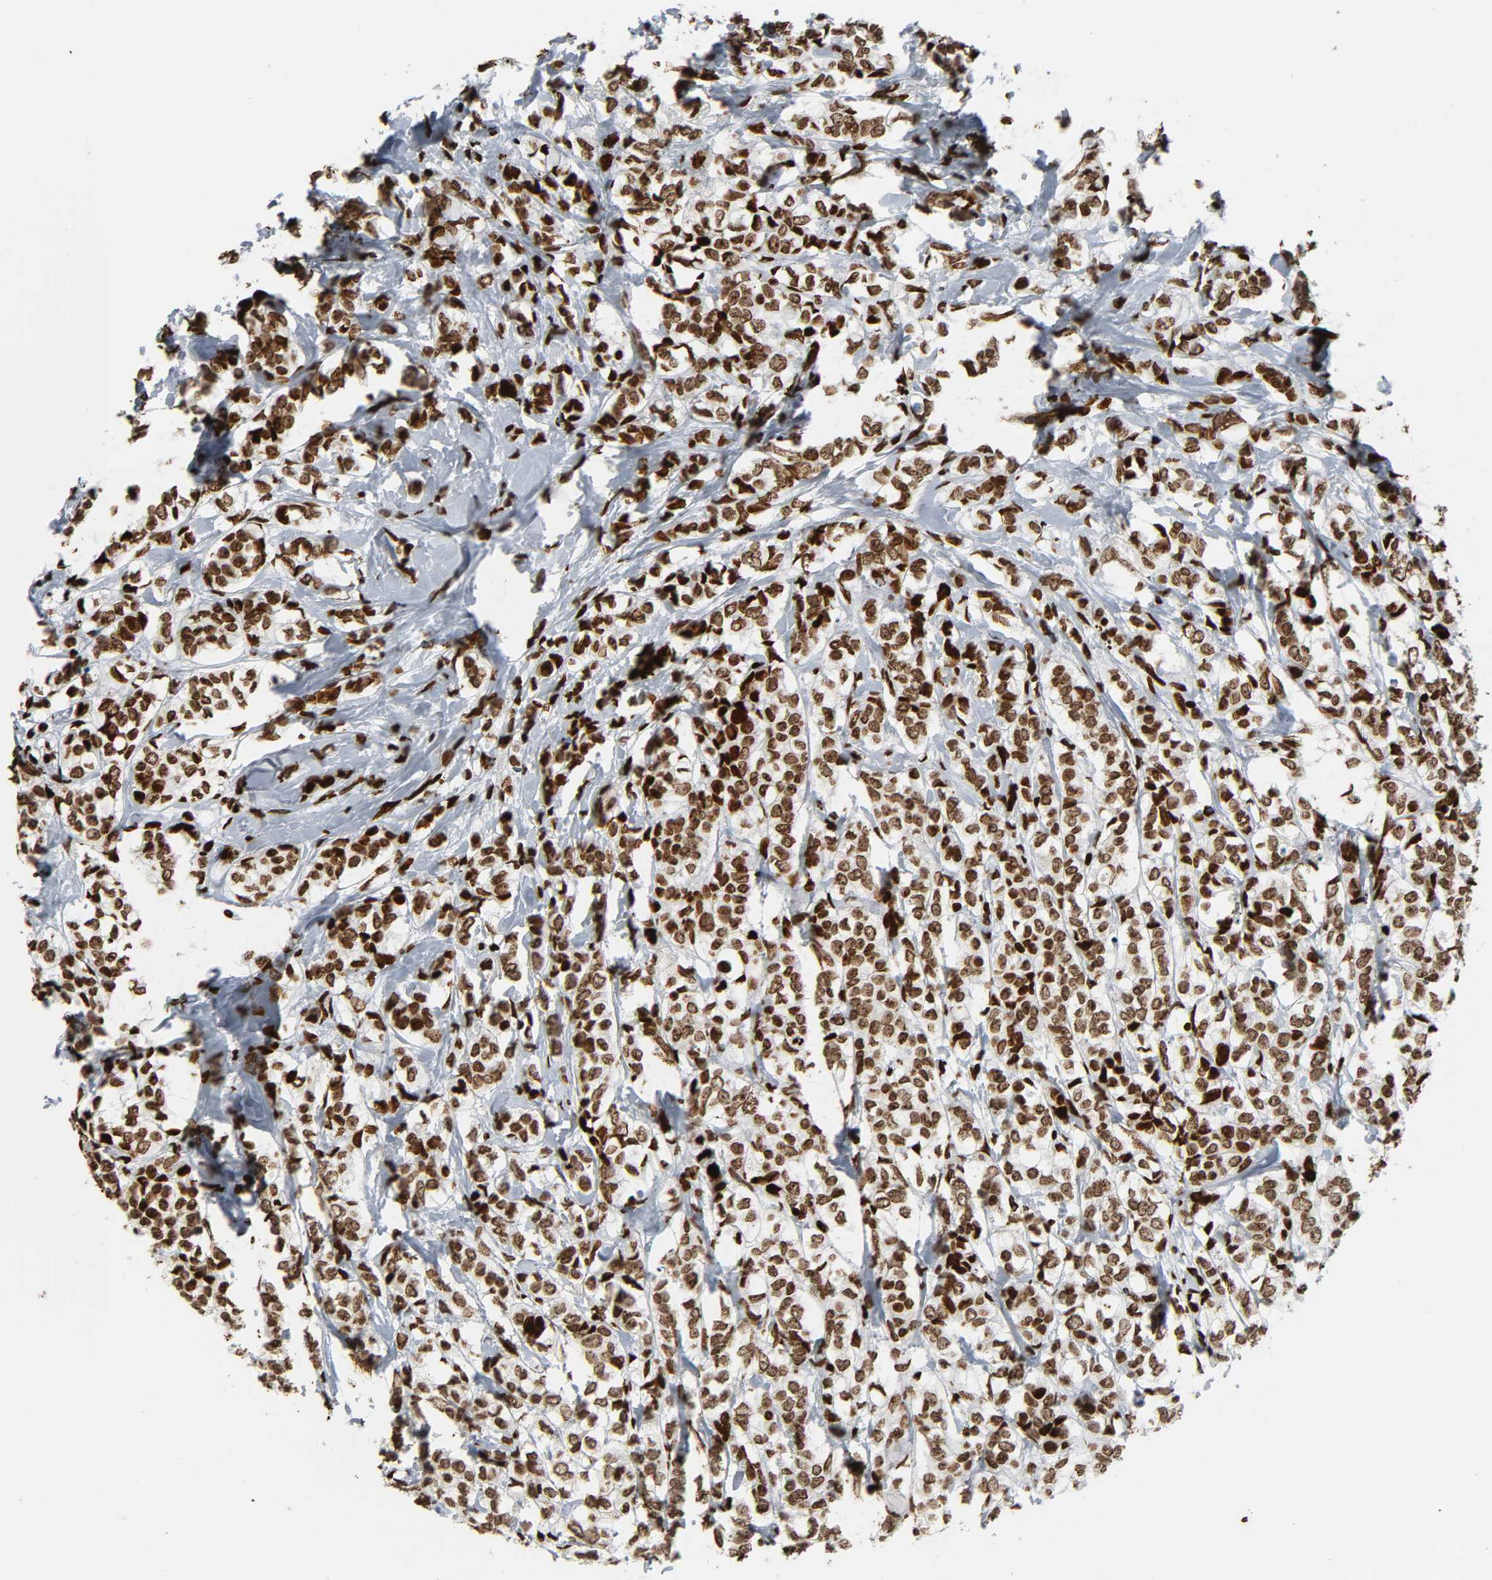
{"staining": {"intensity": "moderate", "quantity": ">75%", "location": "nuclear"}, "tissue": "breast cancer", "cell_type": "Tumor cells", "image_type": "cancer", "snomed": [{"axis": "morphology", "description": "Lobular carcinoma"}, {"axis": "topography", "description": "Breast"}], "caption": "Tumor cells reveal medium levels of moderate nuclear staining in approximately >75% of cells in lobular carcinoma (breast). The protein is shown in brown color, while the nuclei are stained blue.", "gene": "RXRA", "patient": {"sex": "female", "age": 60}}